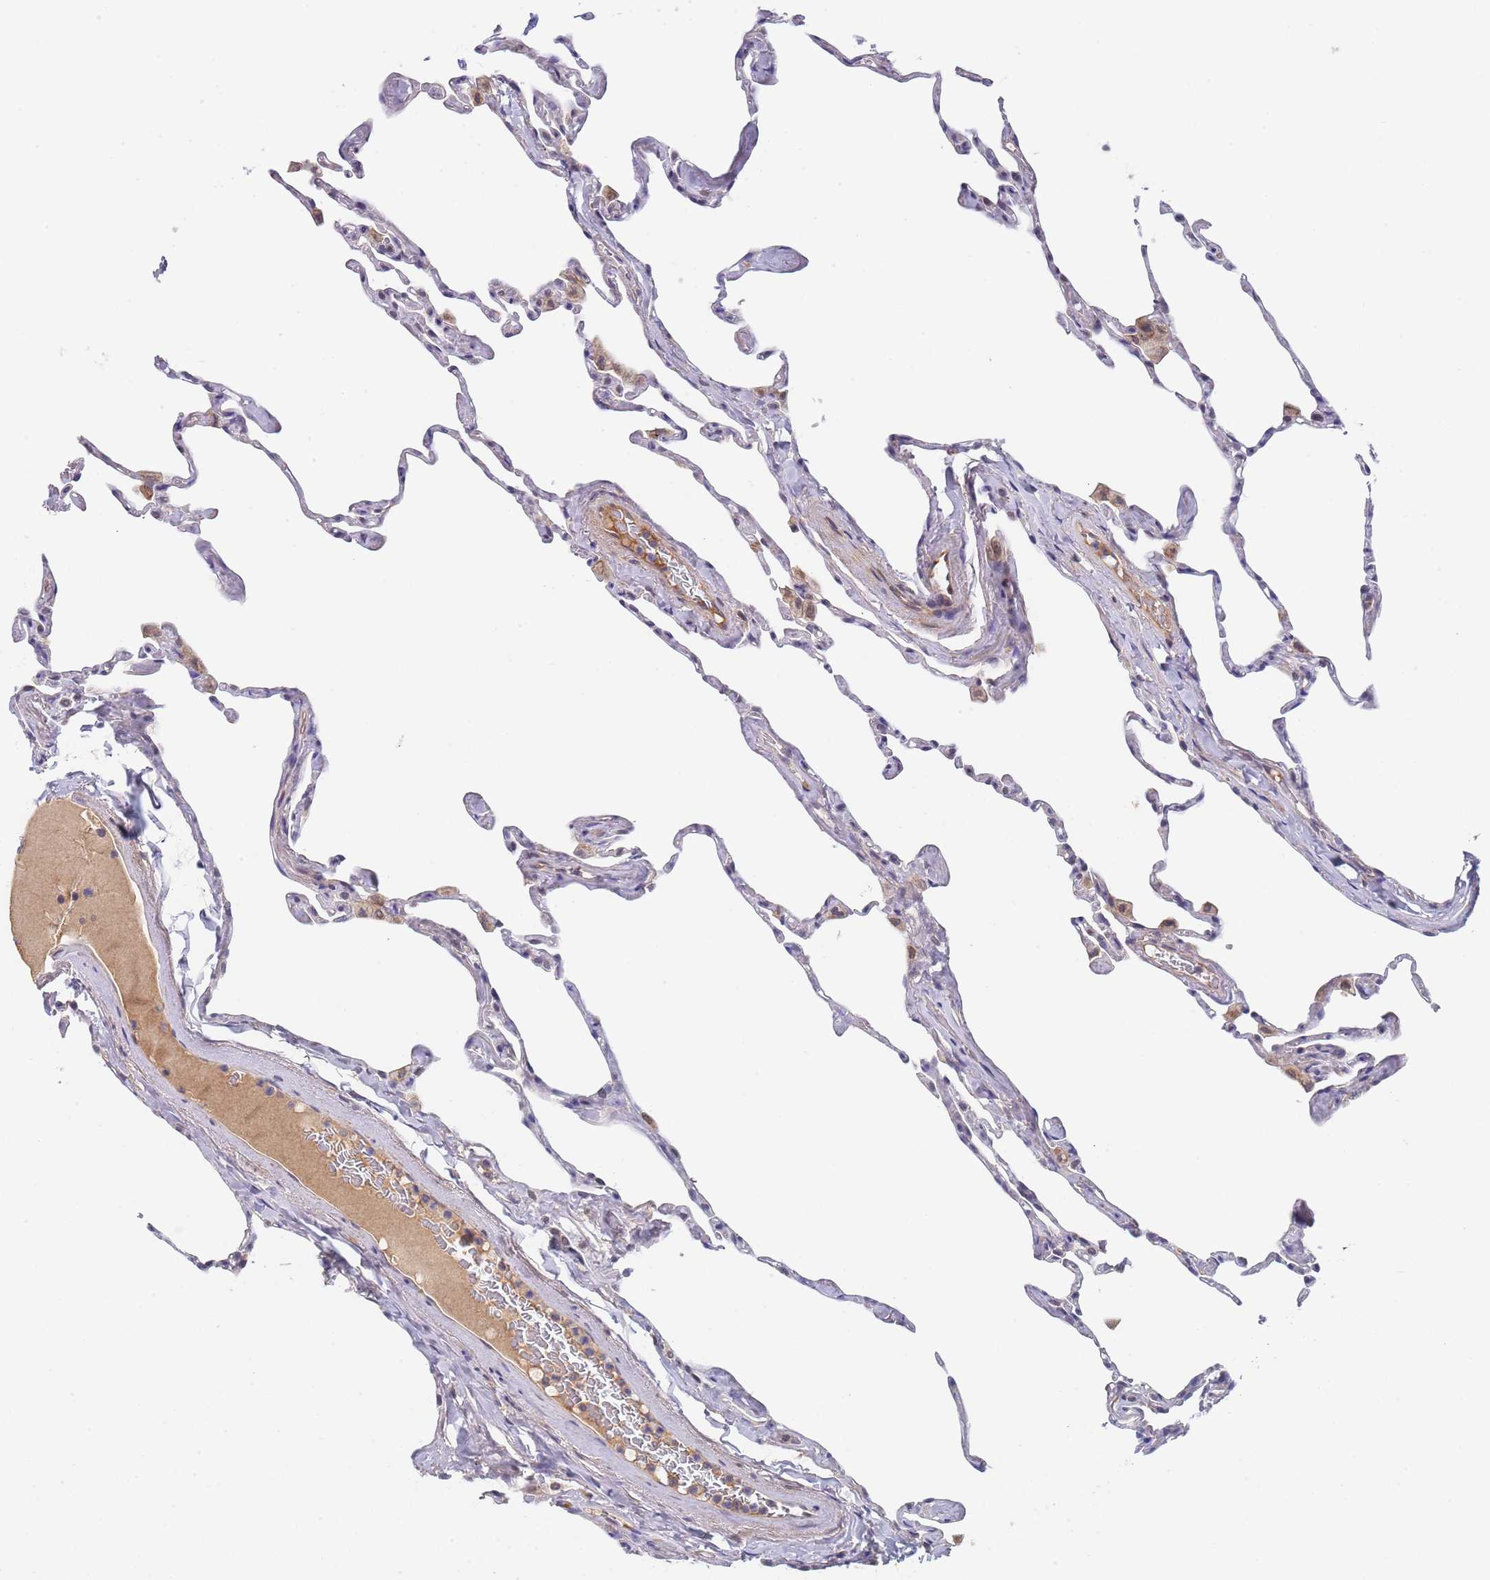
{"staining": {"intensity": "negative", "quantity": "none", "location": "none"}, "tissue": "lung", "cell_type": "Alveolar cells", "image_type": "normal", "snomed": [{"axis": "morphology", "description": "Normal tissue, NOS"}, {"axis": "topography", "description": "Lung"}], "caption": "High magnification brightfield microscopy of unremarkable lung stained with DAB (3,3'-diaminobenzidine) (brown) and counterstained with hematoxylin (blue): alveolar cells show no significant expression.", "gene": "B4GALT4", "patient": {"sex": "male", "age": 65}}